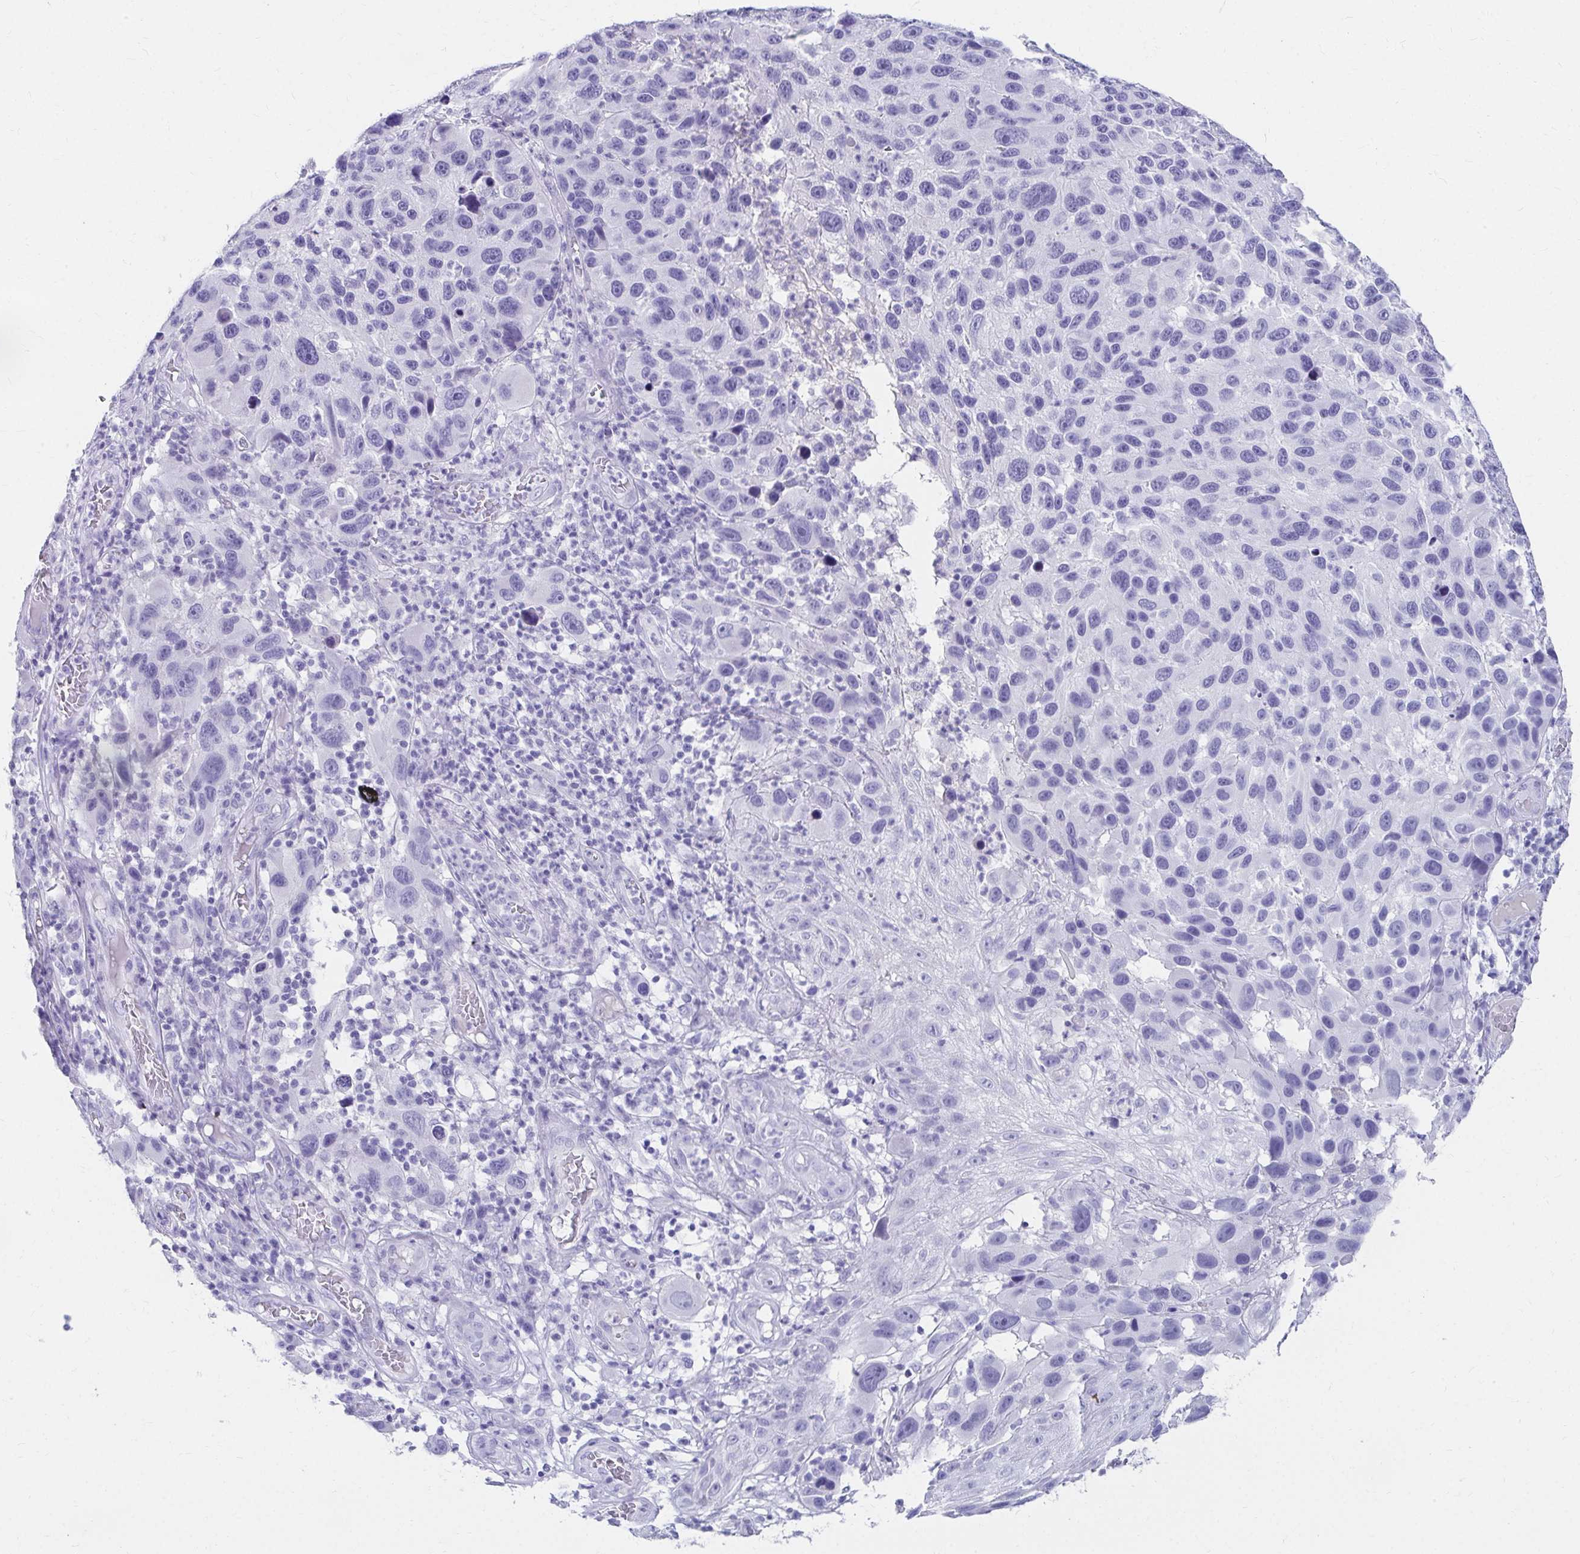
{"staining": {"intensity": "negative", "quantity": "none", "location": "none"}, "tissue": "melanoma", "cell_type": "Tumor cells", "image_type": "cancer", "snomed": [{"axis": "morphology", "description": "Malignant melanoma, NOS"}, {"axis": "topography", "description": "Skin"}], "caption": "Protein analysis of malignant melanoma shows no significant positivity in tumor cells.", "gene": "DPEP3", "patient": {"sex": "male", "age": 53}}